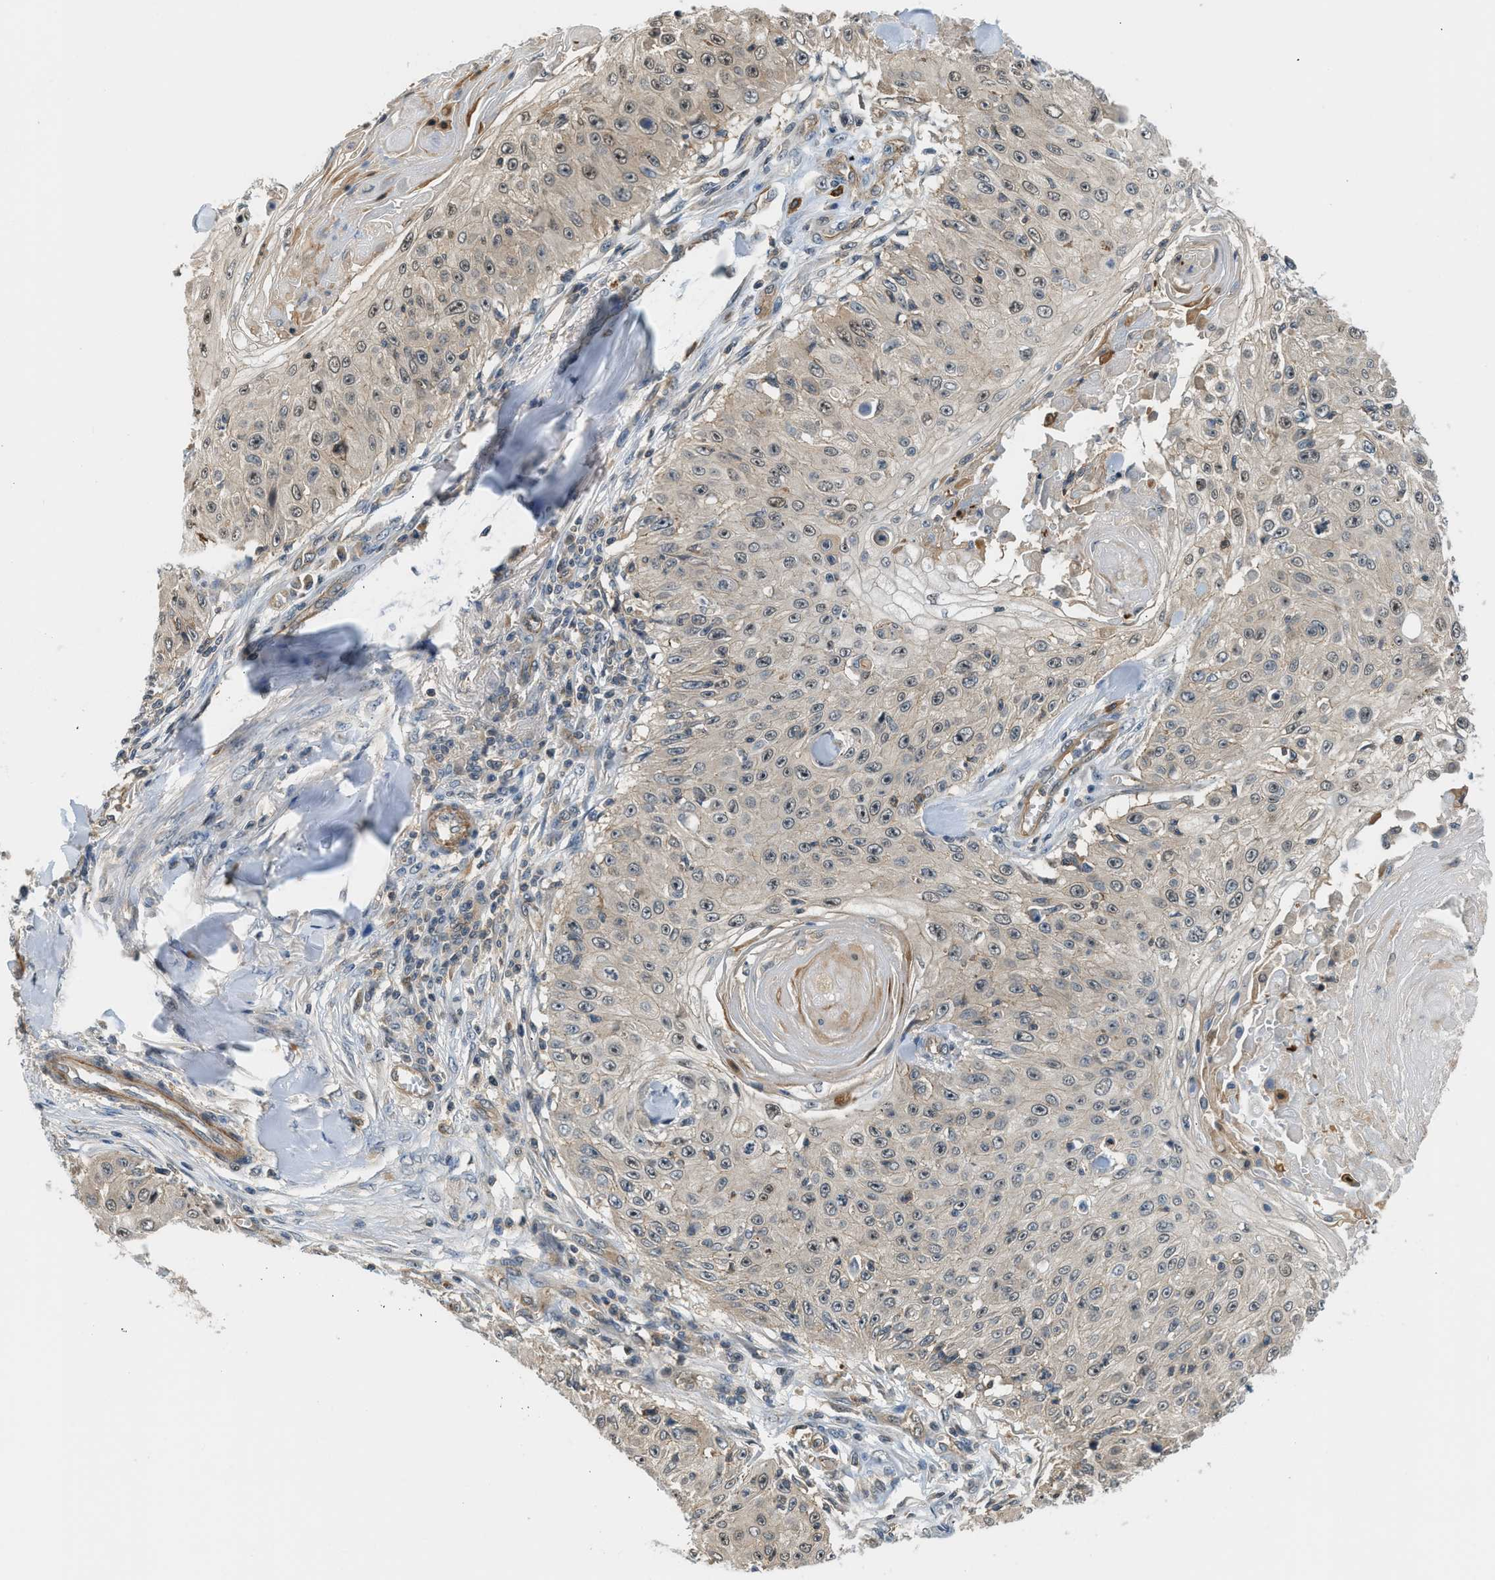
{"staining": {"intensity": "weak", "quantity": ">75%", "location": "cytoplasmic/membranous,nuclear"}, "tissue": "skin cancer", "cell_type": "Tumor cells", "image_type": "cancer", "snomed": [{"axis": "morphology", "description": "Squamous cell carcinoma, NOS"}, {"axis": "topography", "description": "Skin"}], "caption": "Human squamous cell carcinoma (skin) stained with a brown dye reveals weak cytoplasmic/membranous and nuclear positive expression in about >75% of tumor cells.", "gene": "CBLB", "patient": {"sex": "male", "age": 86}}